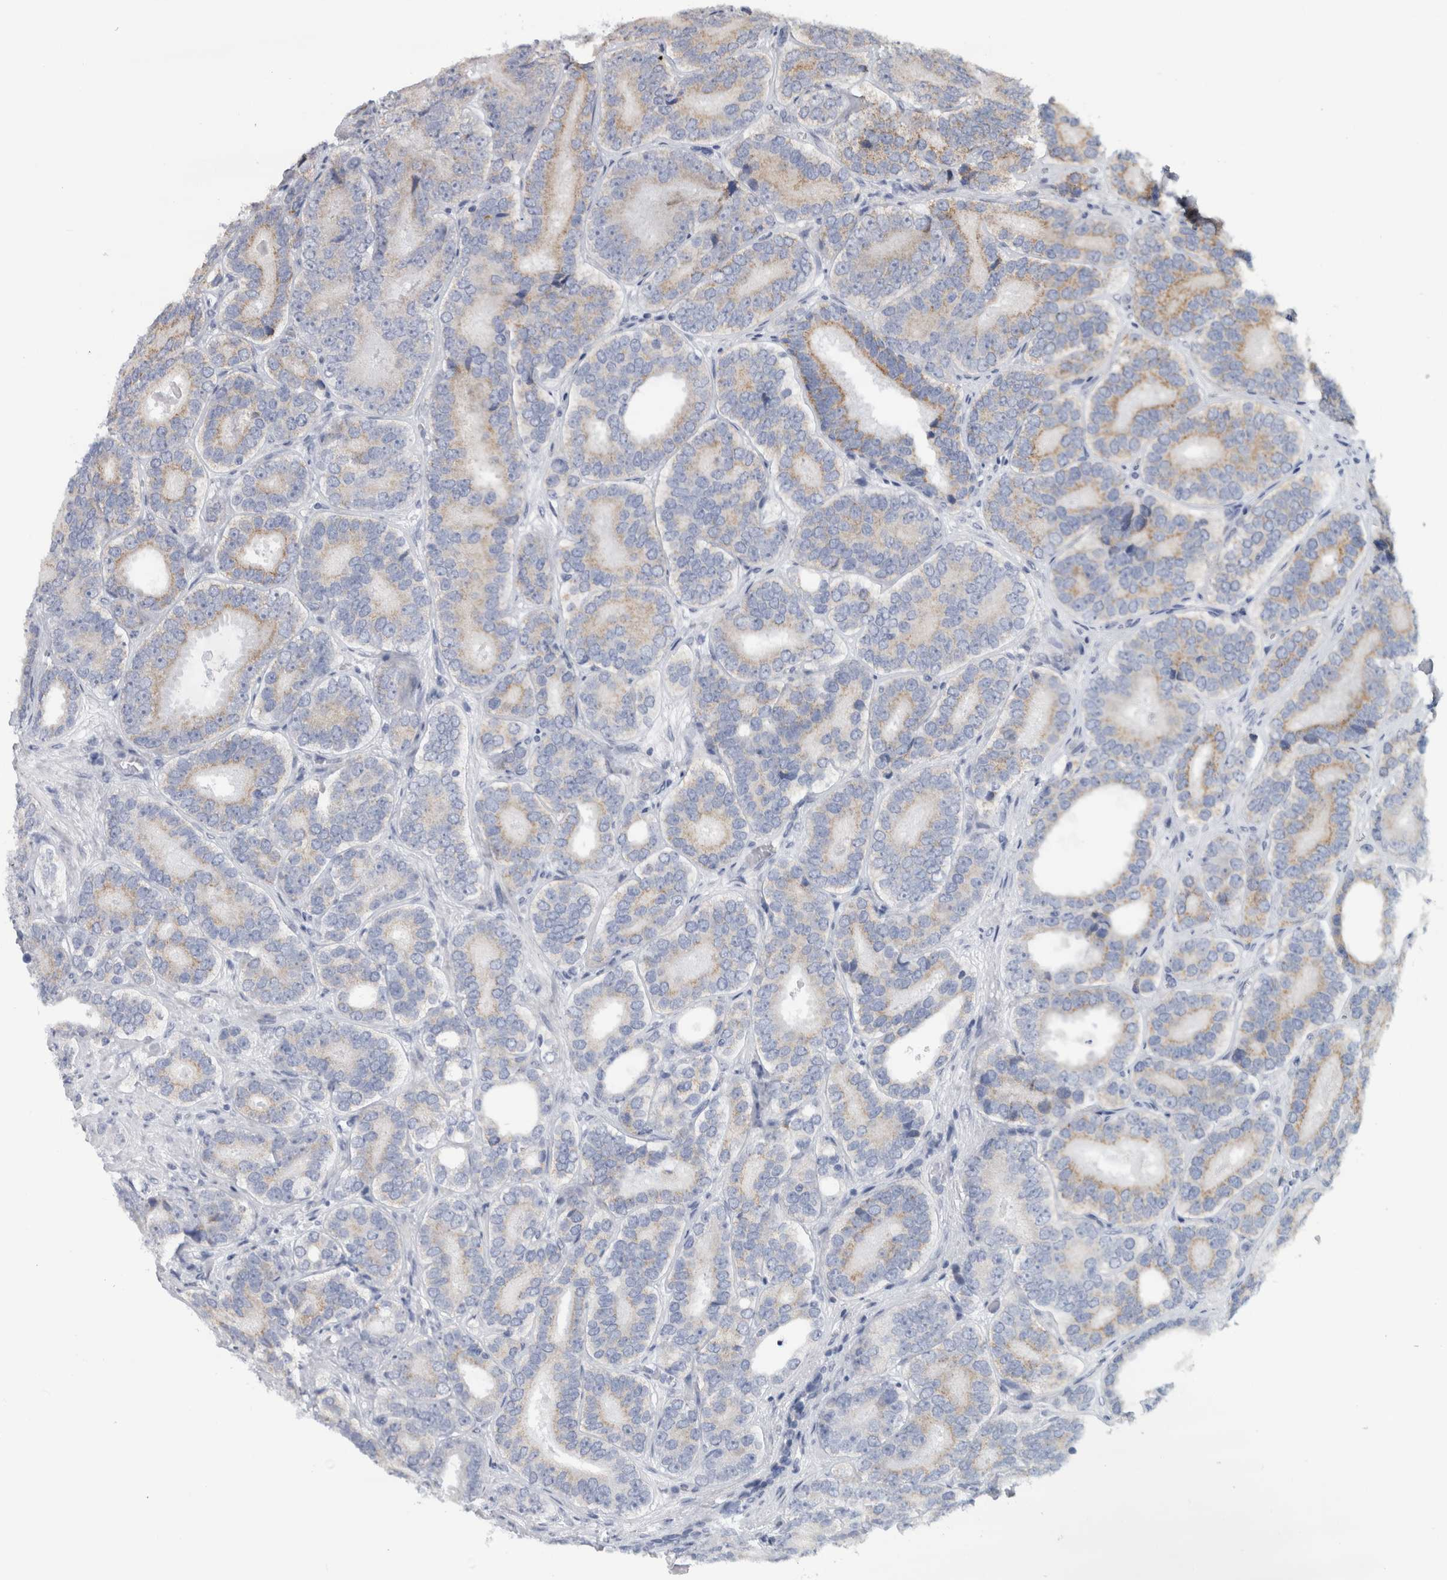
{"staining": {"intensity": "weak", "quantity": "25%-75%", "location": "cytoplasmic/membranous"}, "tissue": "prostate cancer", "cell_type": "Tumor cells", "image_type": "cancer", "snomed": [{"axis": "morphology", "description": "Adenocarcinoma, High grade"}, {"axis": "topography", "description": "Prostate"}], "caption": "Approximately 25%-75% of tumor cells in prostate adenocarcinoma (high-grade) exhibit weak cytoplasmic/membranous protein positivity as visualized by brown immunohistochemical staining.", "gene": "RAB18", "patient": {"sex": "male", "age": 56}}